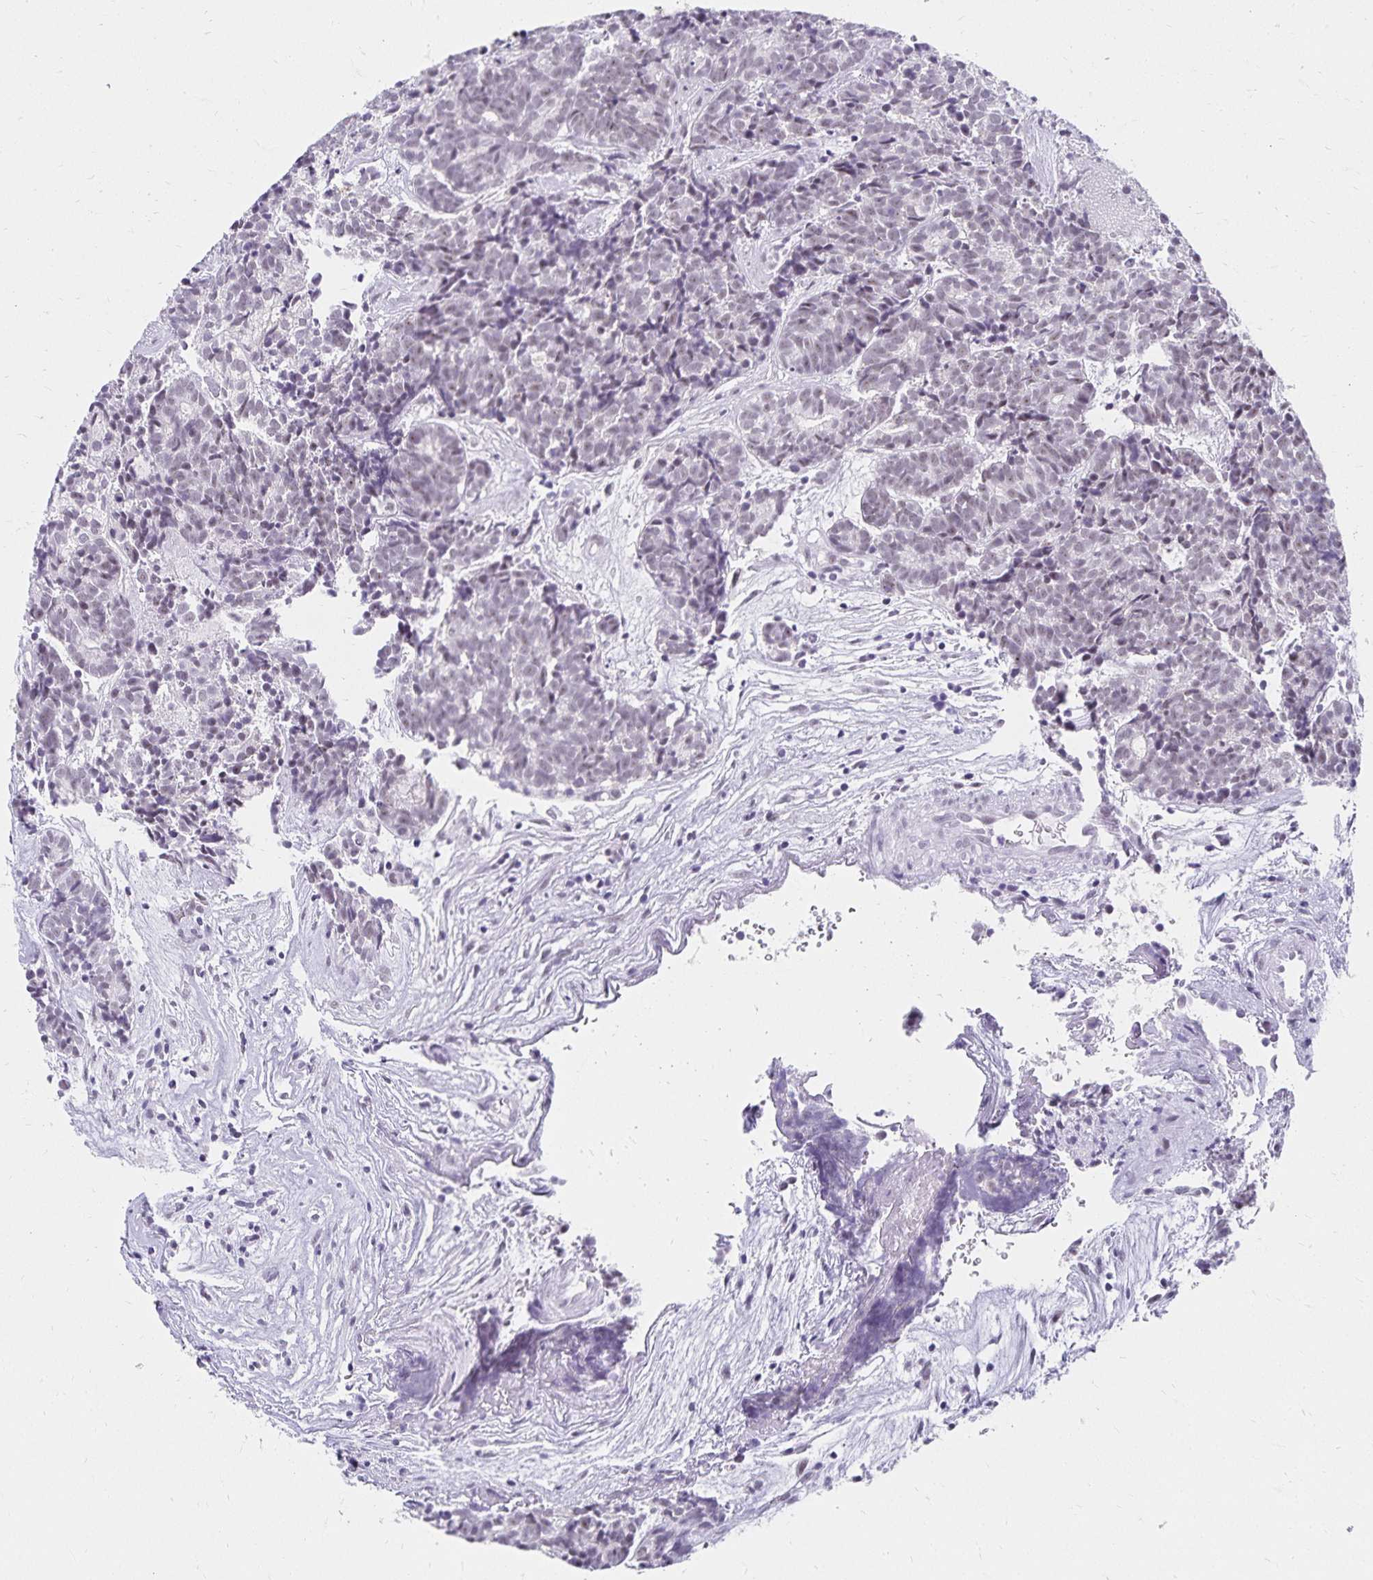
{"staining": {"intensity": "negative", "quantity": "none", "location": "none"}, "tissue": "head and neck cancer", "cell_type": "Tumor cells", "image_type": "cancer", "snomed": [{"axis": "morphology", "description": "Adenocarcinoma, NOS"}, {"axis": "topography", "description": "Head-Neck"}], "caption": "Micrograph shows no significant protein staining in tumor cells of head and neck cancer (adenocarcinoma). Brightfield microscopy of immunohistochemistry stained with DAB (3,3'-diaminobenzidine) (brown) and hematoxylin (blue), captured at high magnification.", "gene": "C20orf85", "patient": {"sex": "female", "age": 81}}